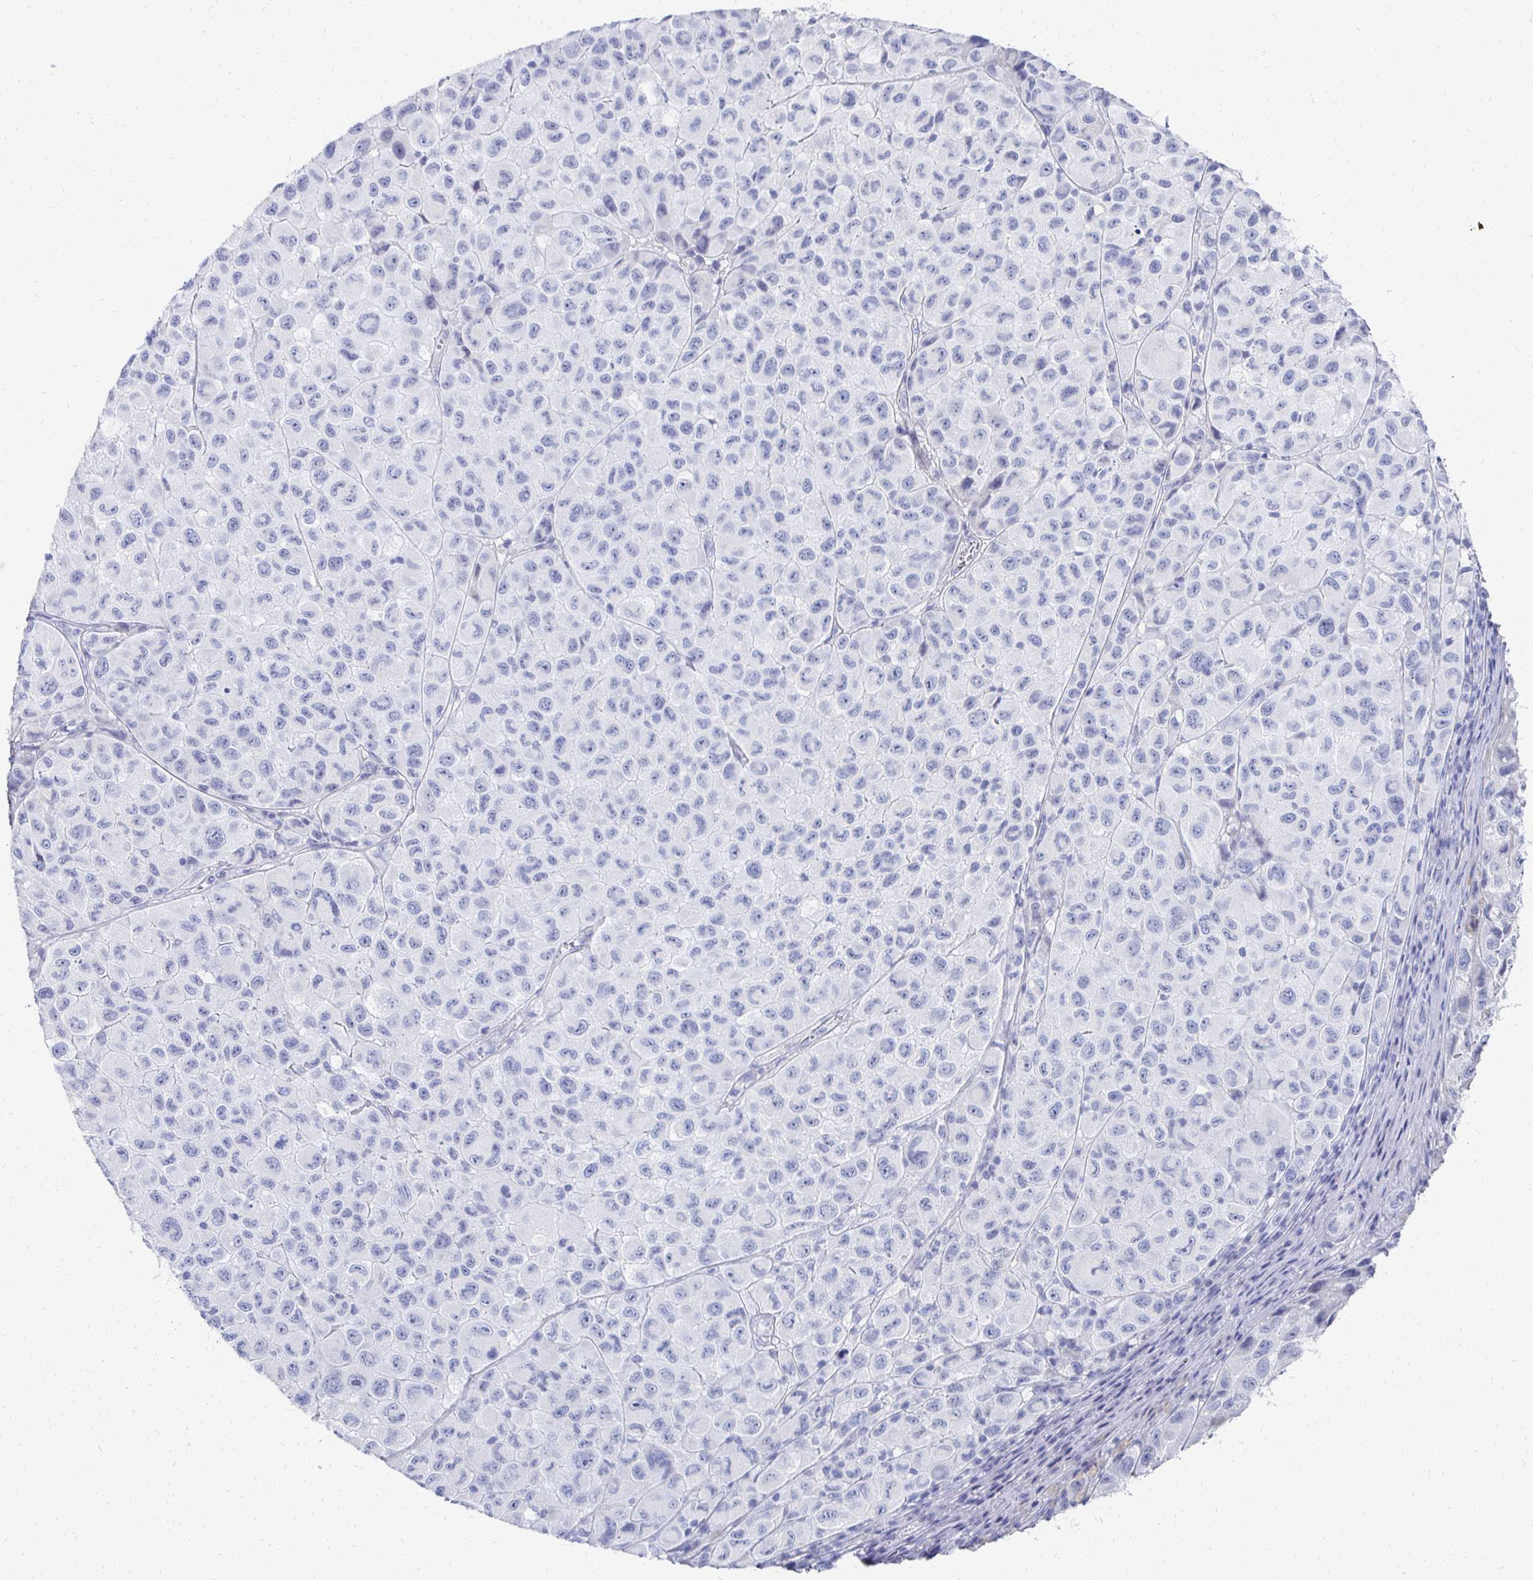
{"staining": {"intensity": "negative", "quantity": "none", "location": "none"}, "tissue": "melanoma", "cell_type": "Tumor cells", "image_type": "cancer", "snomed": [{"axis": "morphology", "description": "Malignant melanoma, NOS"}, {"axis": "topography", "description": "Skin"}], "caption": "High power microscopy image of an immunohistochemistry (IHC) micrograph of malignant melanoma, revealing no significant staining in tumor cells.", "gene": "SYCP3", "patient": {"sex": "male", "age": 93}}